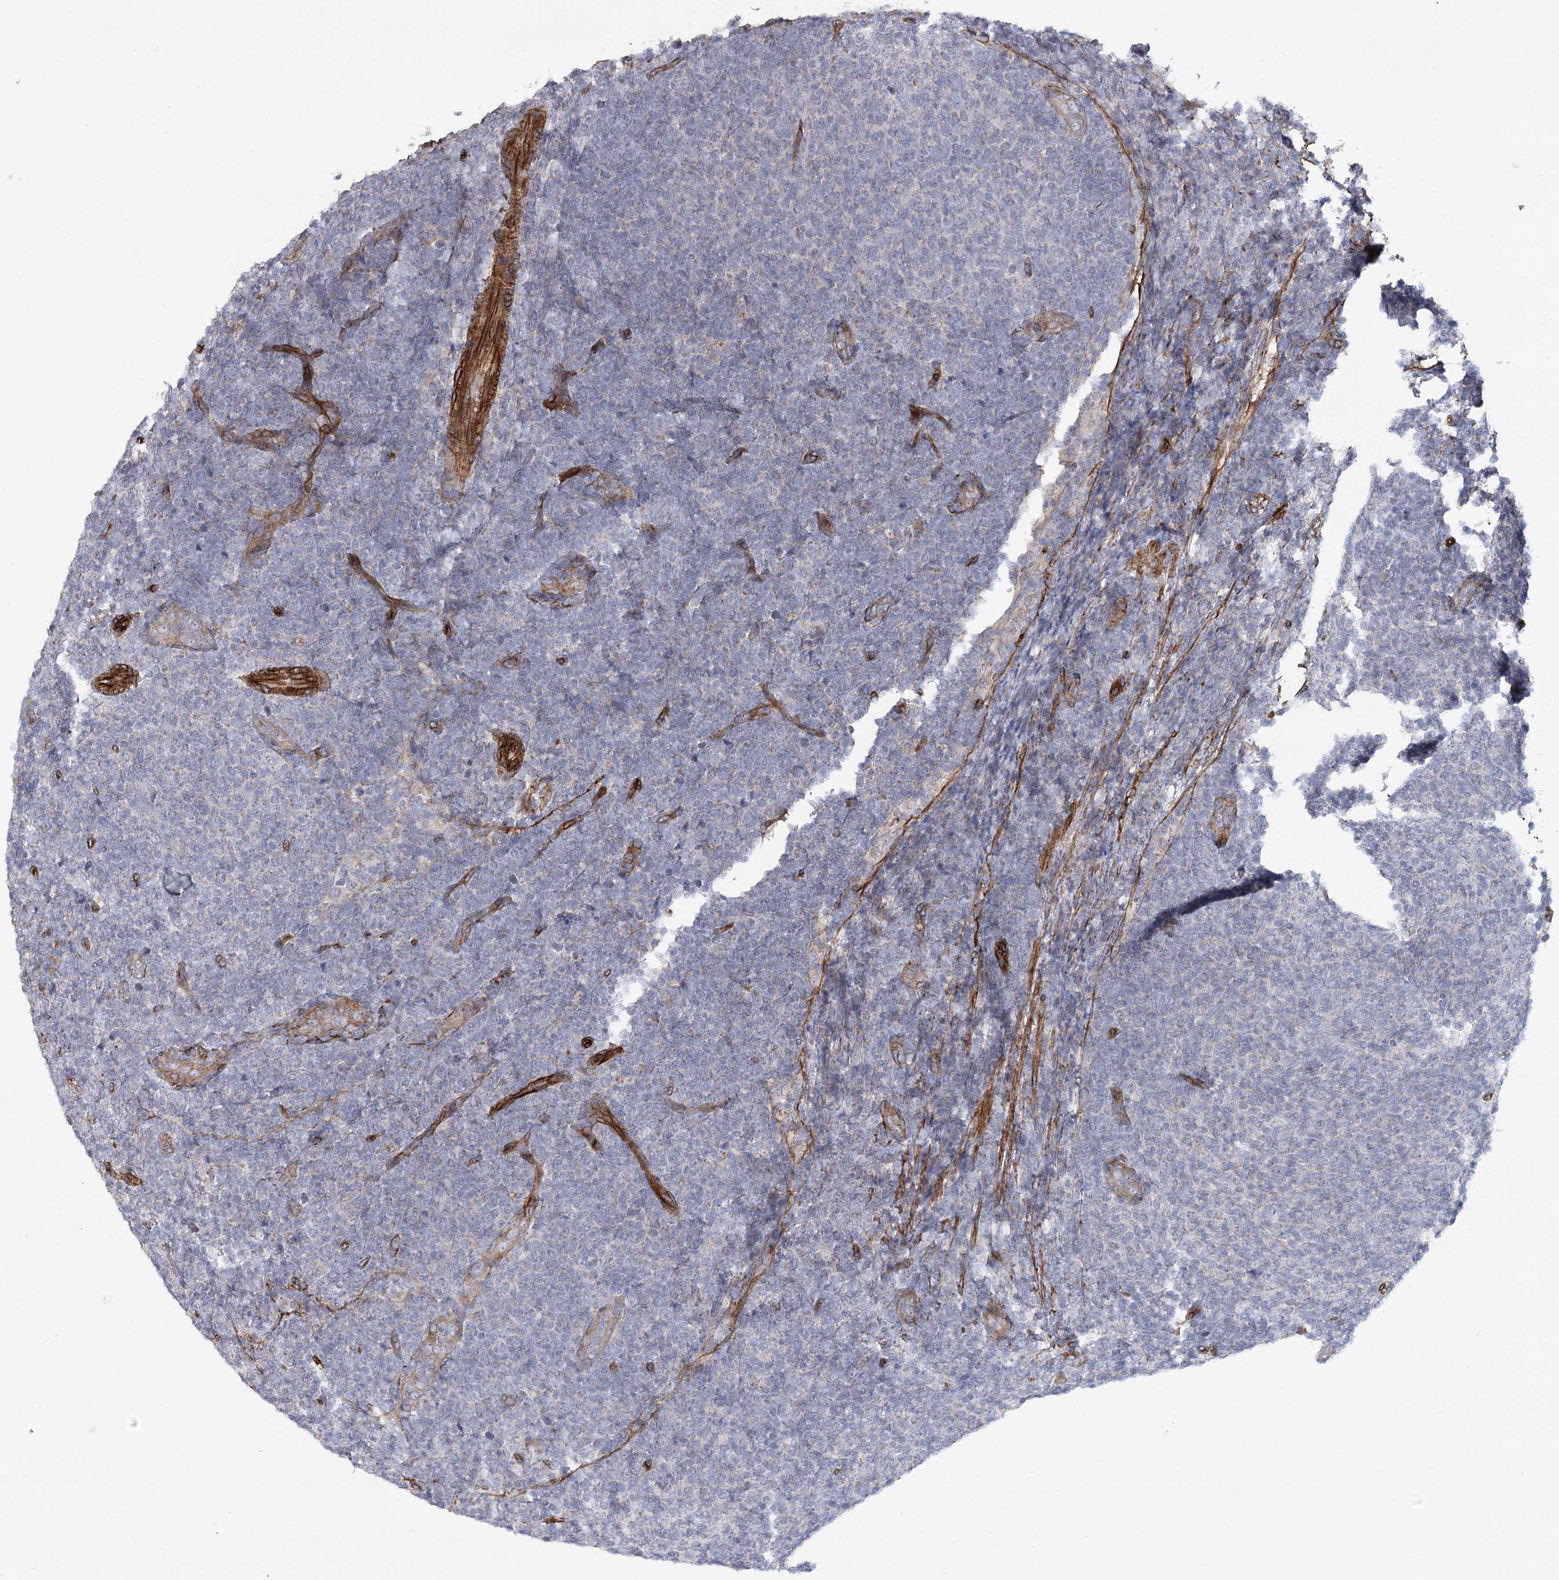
{"staining": {"intensity": "negative", "quantity": "none", "location": "none"}, "tissue": "lymphoma", "cell_type": "Tumor cells", "image_type": "cancer", "snomed": [{"axis": "morphology", "description": "Malignant lymphoma, non-Hodgkin's type, Low grade"}, {"axis": "topography", "description": "Lymph node"}], "caption": "Immunohistochemistry (IHC) photomicrograph of malignant lymphoma, non-Hodgkin's type (low-grade) stained for a protein (brown), which exhibits no expression in tumor cells.", "gene": "TMEM164", "patient": {"sex": "male", "age": 66}}